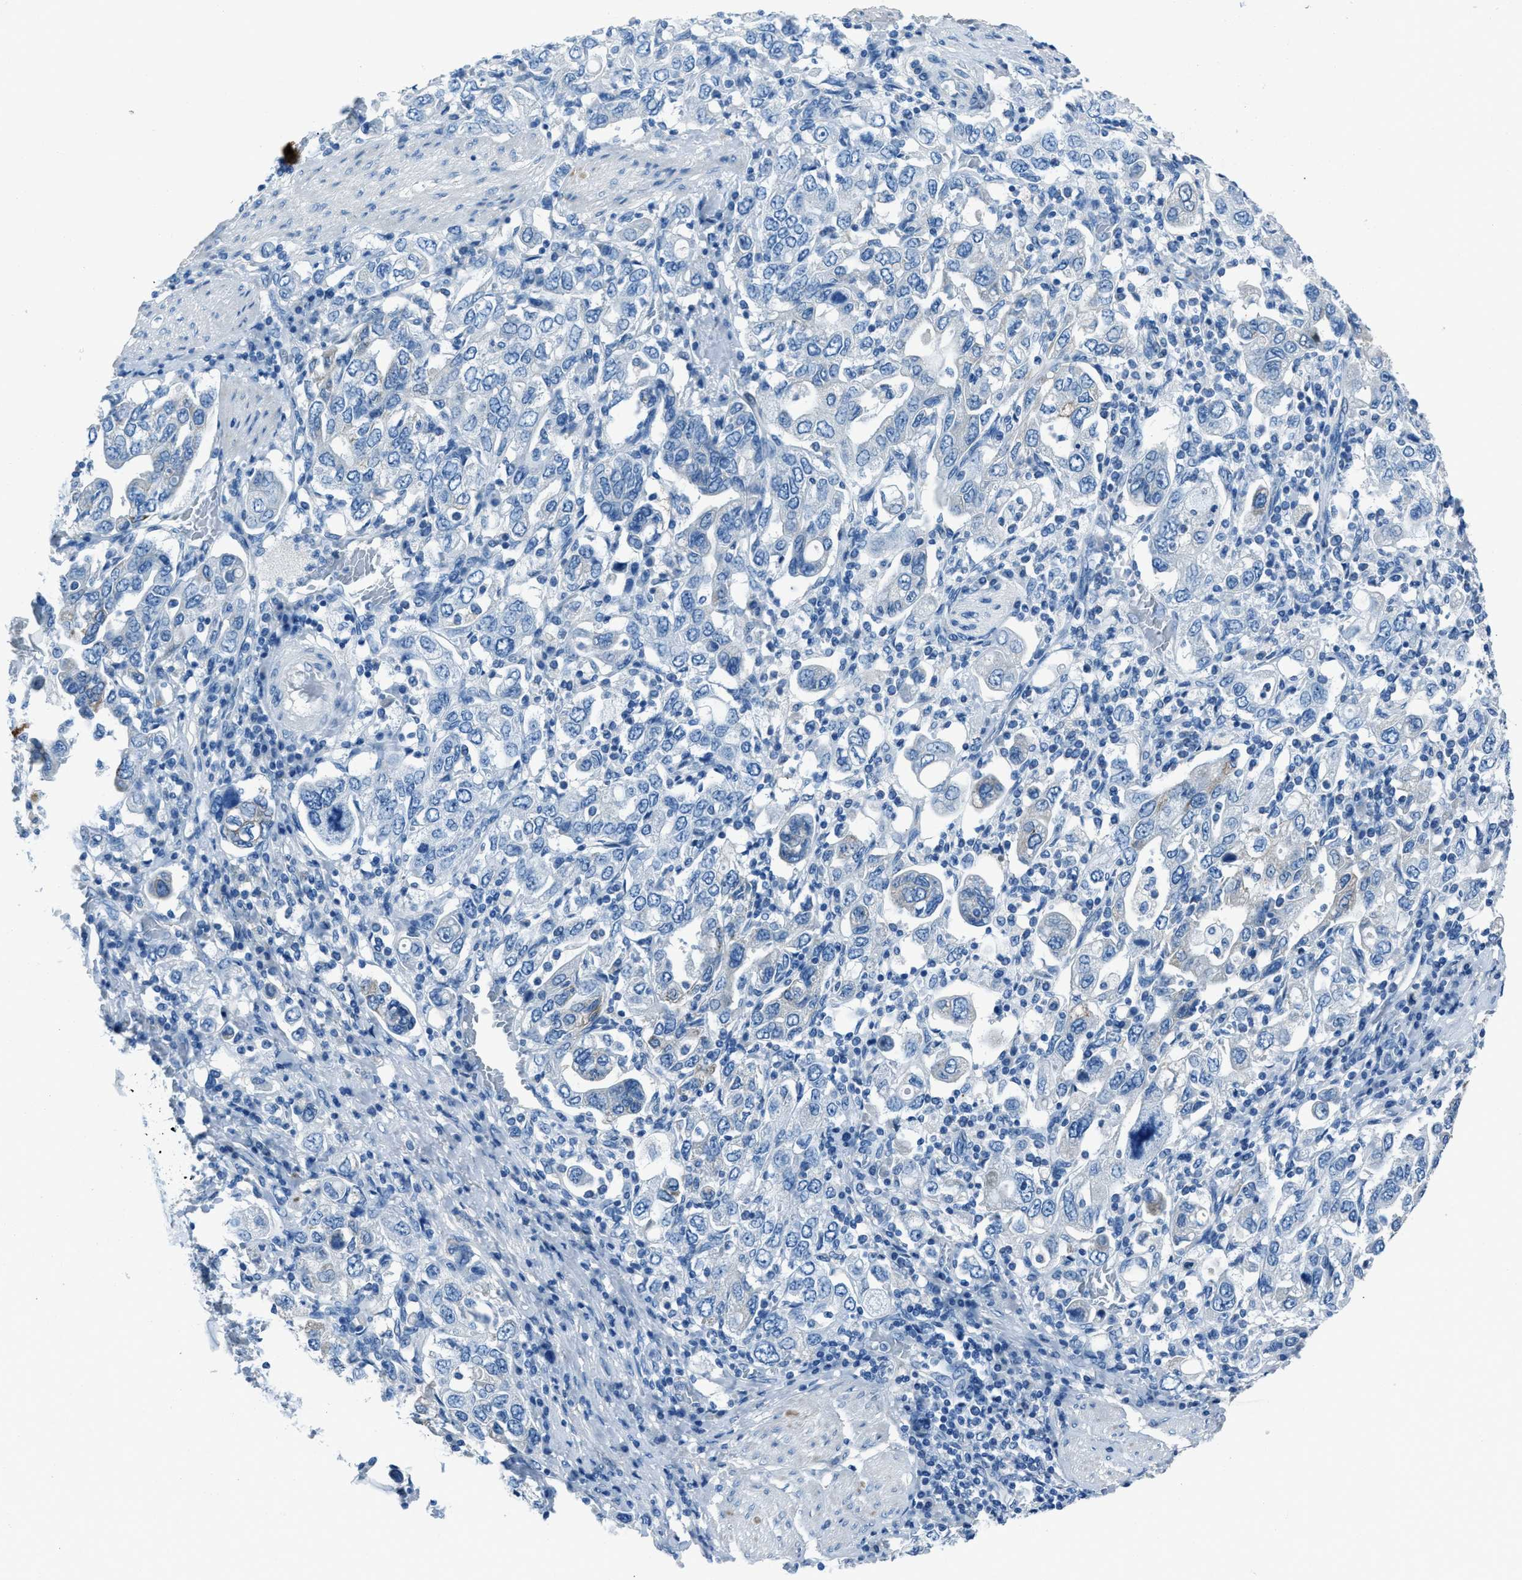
{"staining": {"intensity": "negative", "quantity": "none", "location": "none"}, "tissue": "stomach cancer", "cell_type": "Tumor cells", "image_type": "cancer", "snomed": [{"axis": "morphology", "description": "Adenocarcinoma, NOS"}, {"axis": "topography", "description": "Stomach, upper"}], "caption": "Tumor cells show no significant staining in stomach cancer.", "gene": "AMACR", "patient": {"sex": "male", "age": 62}}